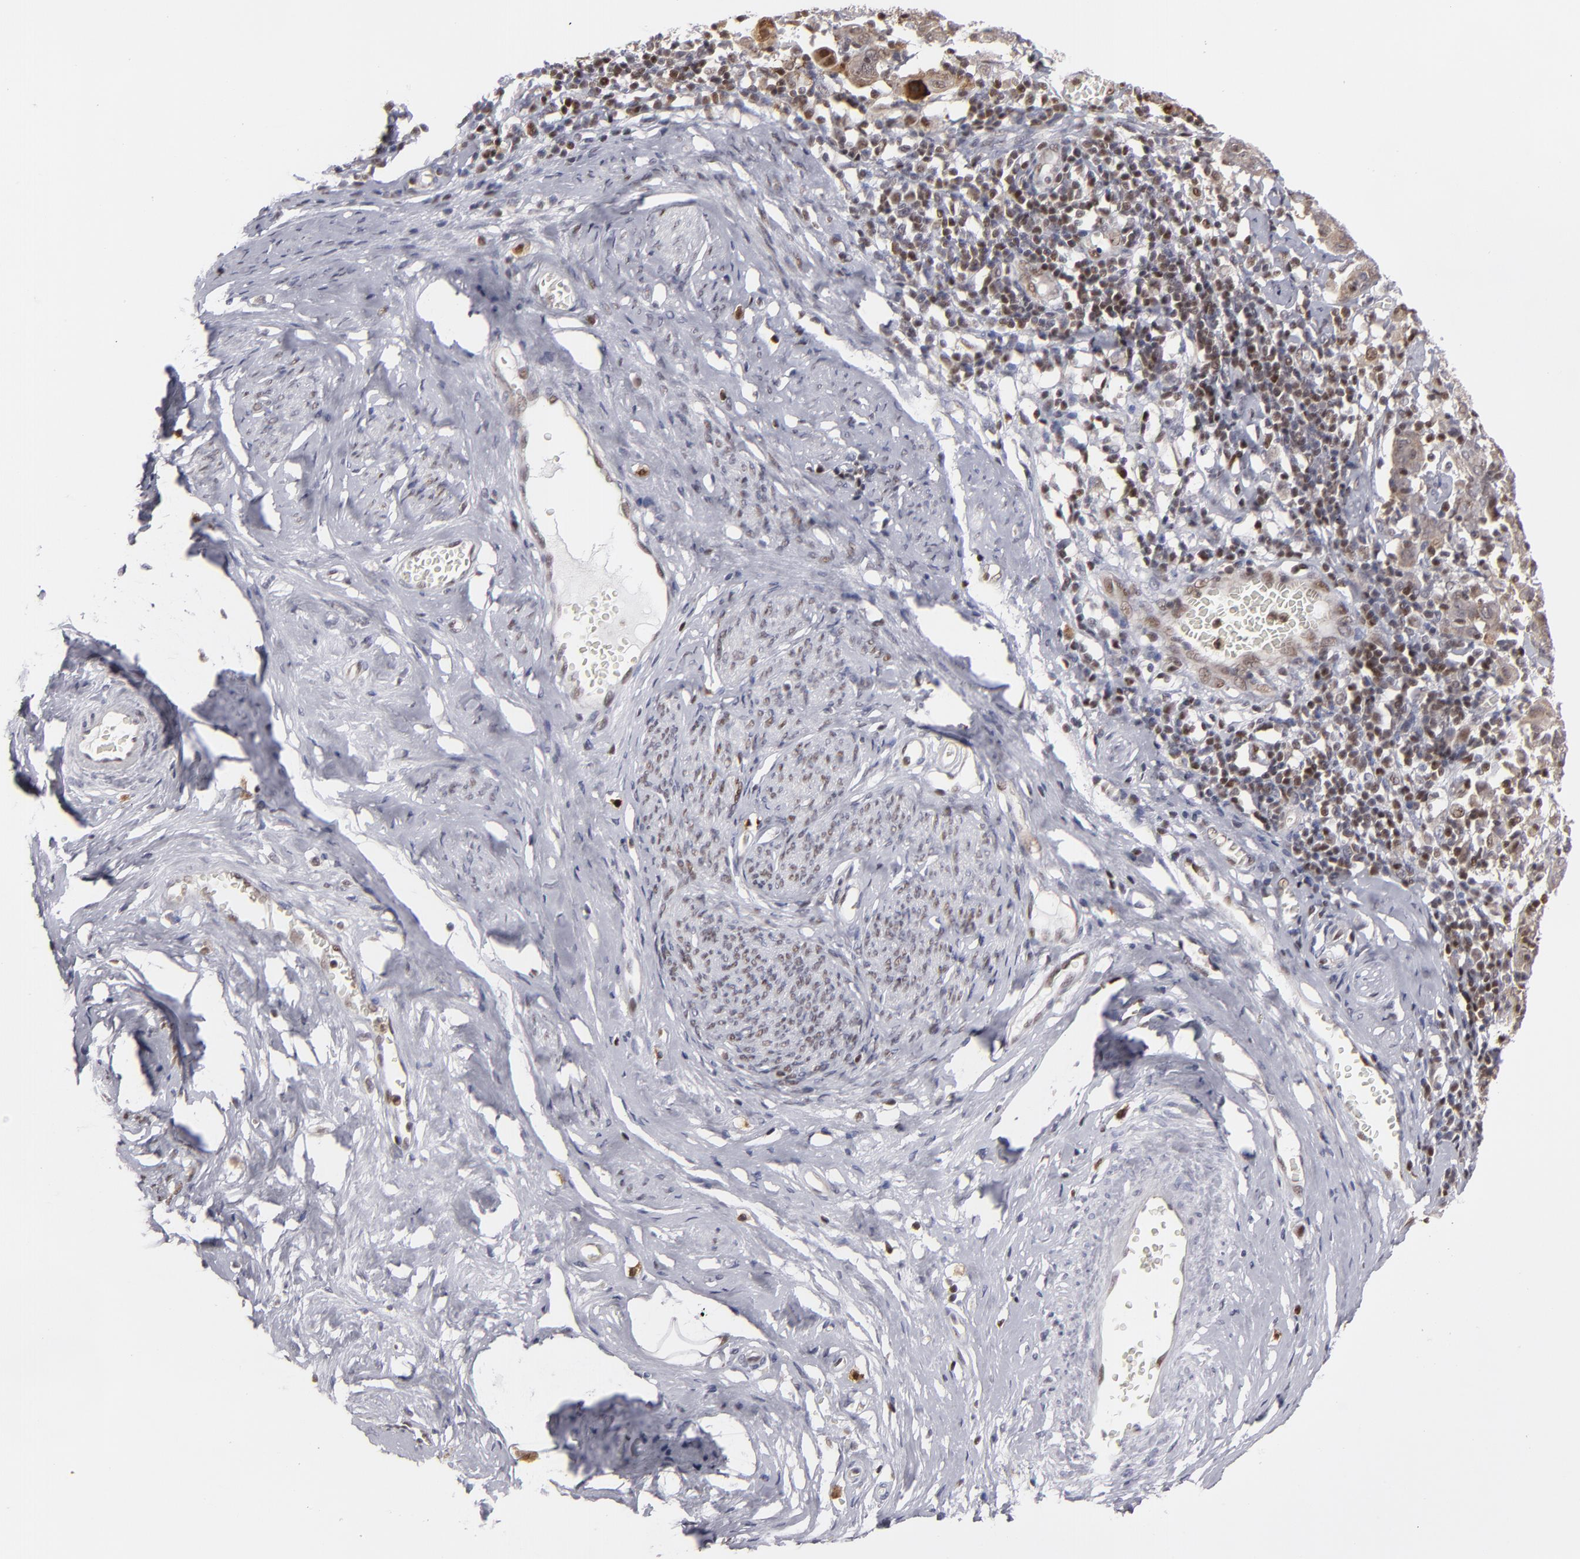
{"staining": {"intensity": "weak", "quantity": "<25%", "location": "cytoplasmic/membranous,nuclear"}, "tissue": "cervical cancer", "cell_type": "Tumor cells", "image_type": "cancer", "snomed": [{"axis": "morphology", "description": "Normal tissue, NOS"}, {"axis": "morphology", "description": "Squamous cell carcinoma, NOS"}, {"axis": "topography", "description": "Cervix"}], "caption": "This is an immunohistochemistry (IHC) micrograph of cervical cancer (squamous cell carcinoma). There is no staining in tumor cells.", "gene": "GSR", "patient": {"sex": "female", "age": 67}}